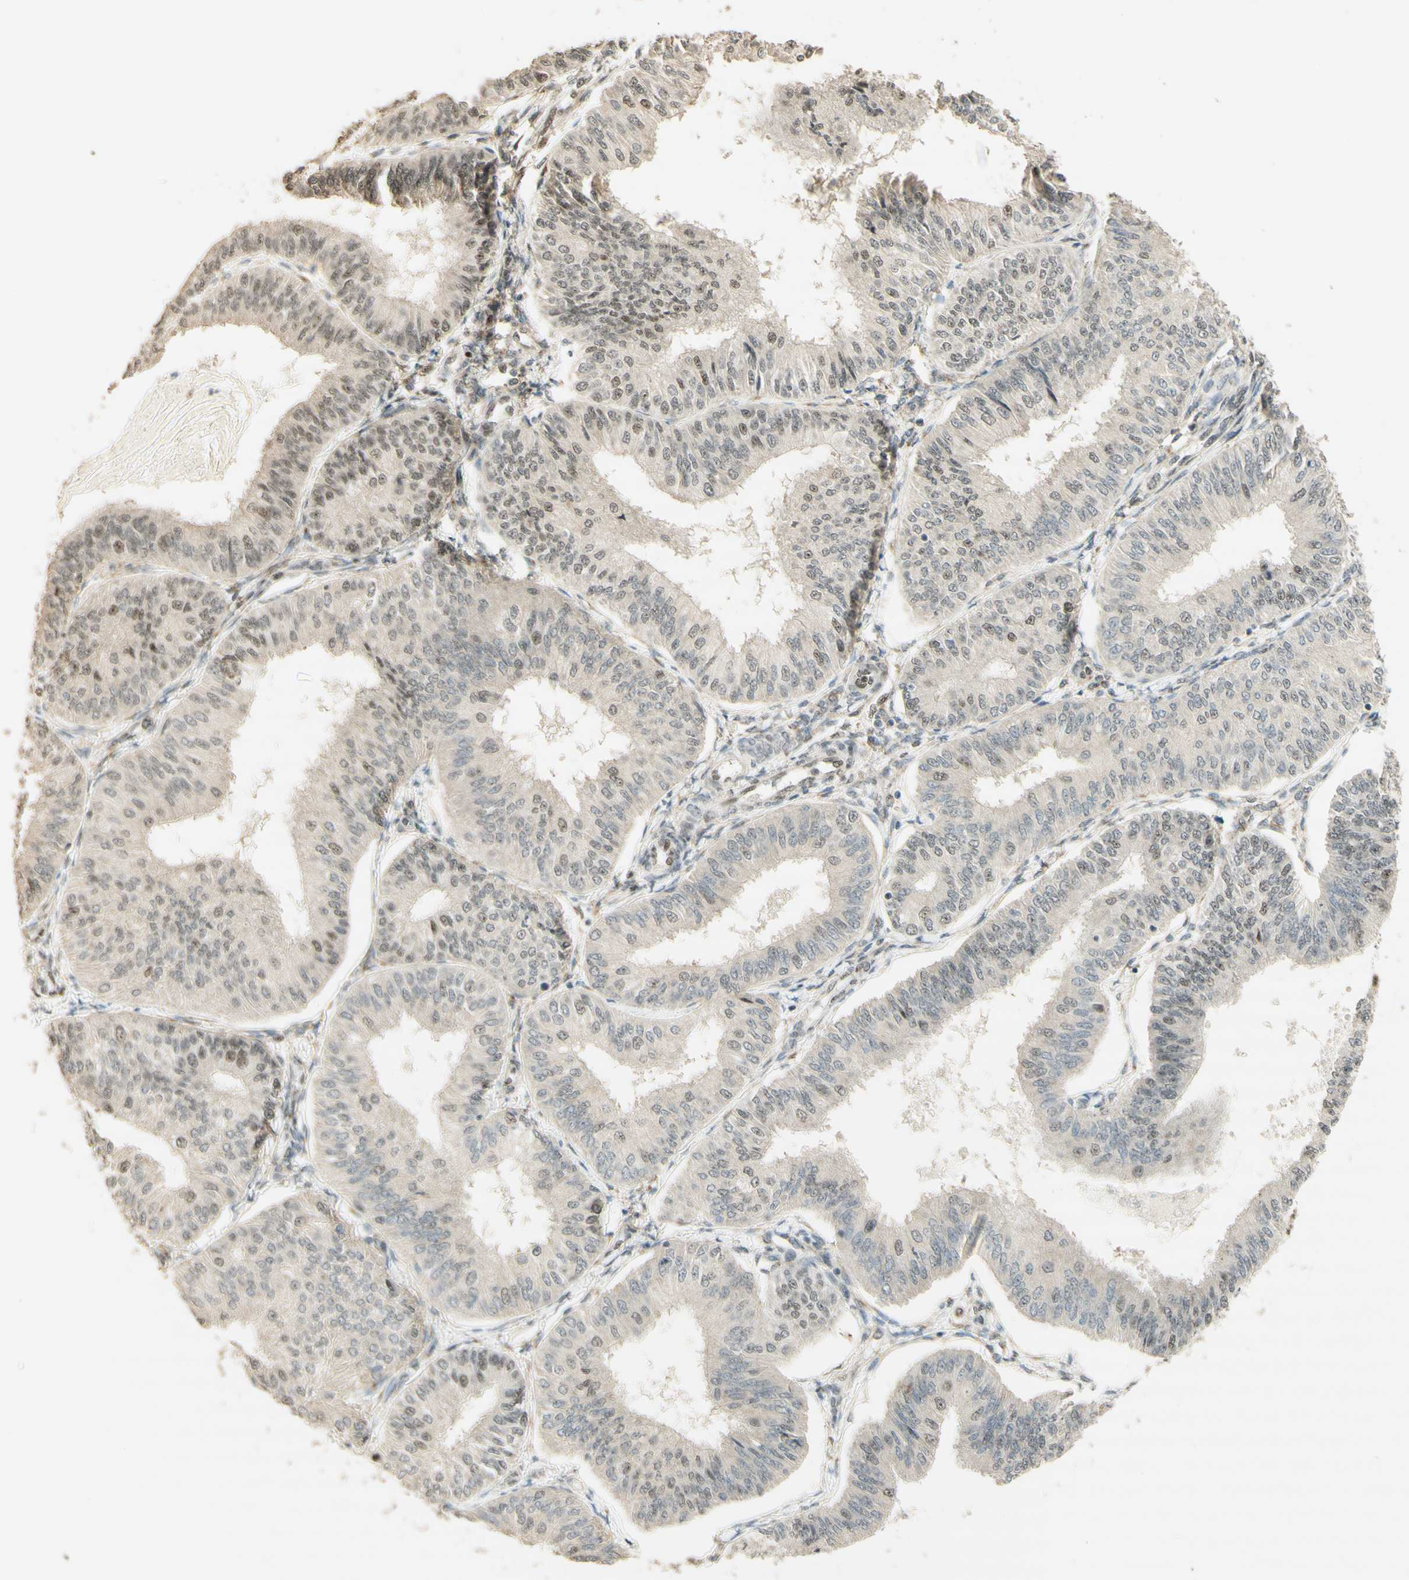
{"staining": {"intensity": "weak", "quantity": "<25%", "location": "nuclear"}, "tissue": "endometrial cancer", "cell_type": "Tumor cells", "image_type": "cancer", "snomed": [{"axis": "morphology", "description": "Adenocarcinoma, NOS"}, {"axis": "topography", "description": "Endometrium"}], "caption": "Histopathology image shows no protein positivity in tumor cells of endometrial adenocarcinoma tissue.", "gene": "FOXP1", "patient": {"sex": "female", "age": 58}}